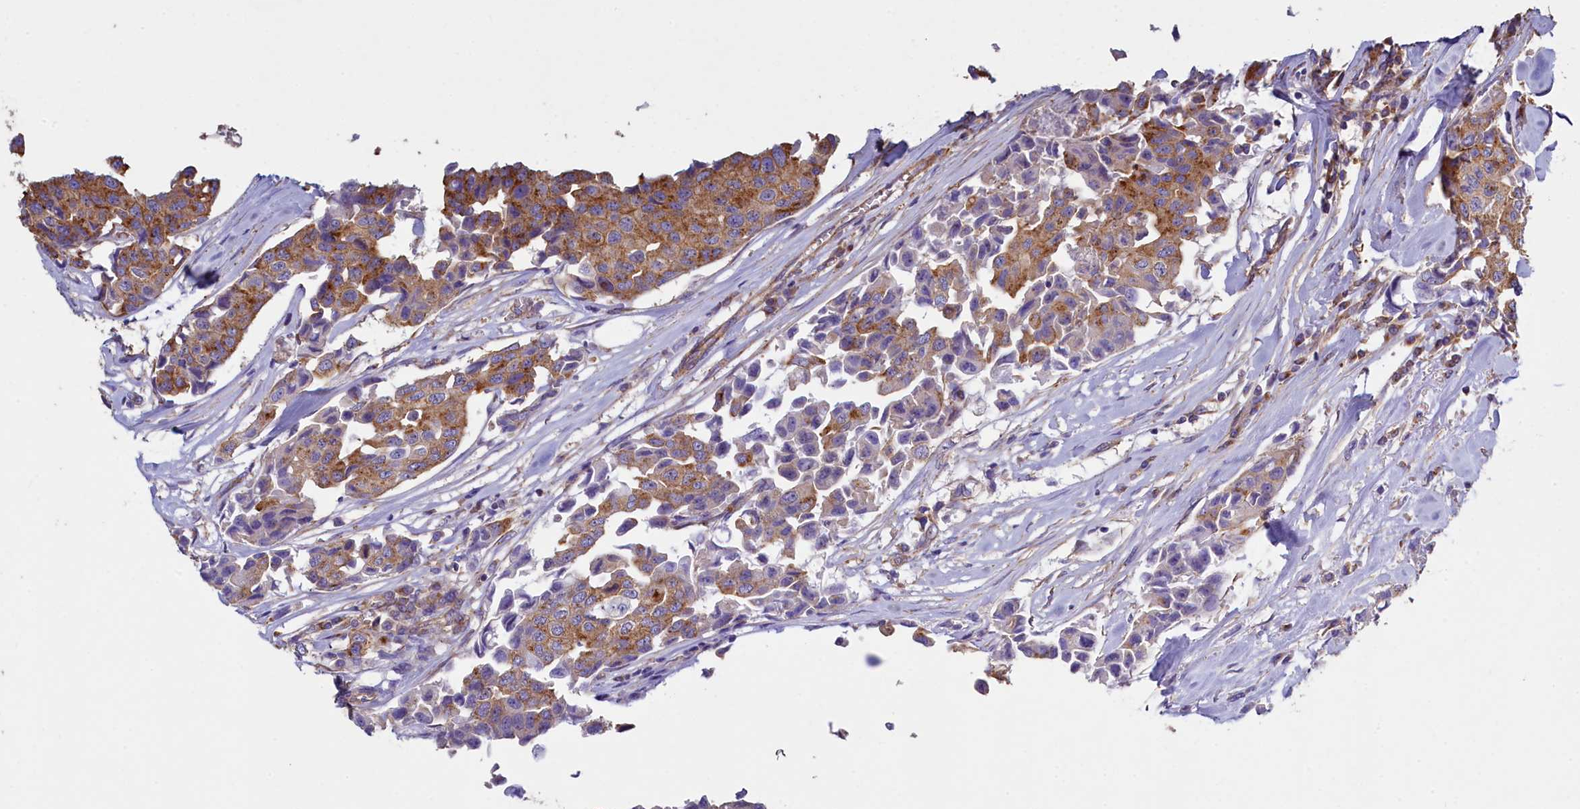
{"staining": {"intensity": "moderate", "quantity": ">75%", "location": "cytoplasmic/membranous"}, "tissue": "breast cancer", "cell_type": "Tumor cells", "image_type": "cancer", "snomed": [{"axis": "morphology", "description": "Duct carcinoma"}, {"axis": "topography", "description": "Breast"}], "caption": "DAB (3,3'-diaminobenzidine) immunohistochemical staining of human breast cancer displays moderate cytoplasmic/membranous protein staining in approximately >75% of tumor cells.", "gene": "GPR21", "patient": {"sex": "female", "age": 80}}